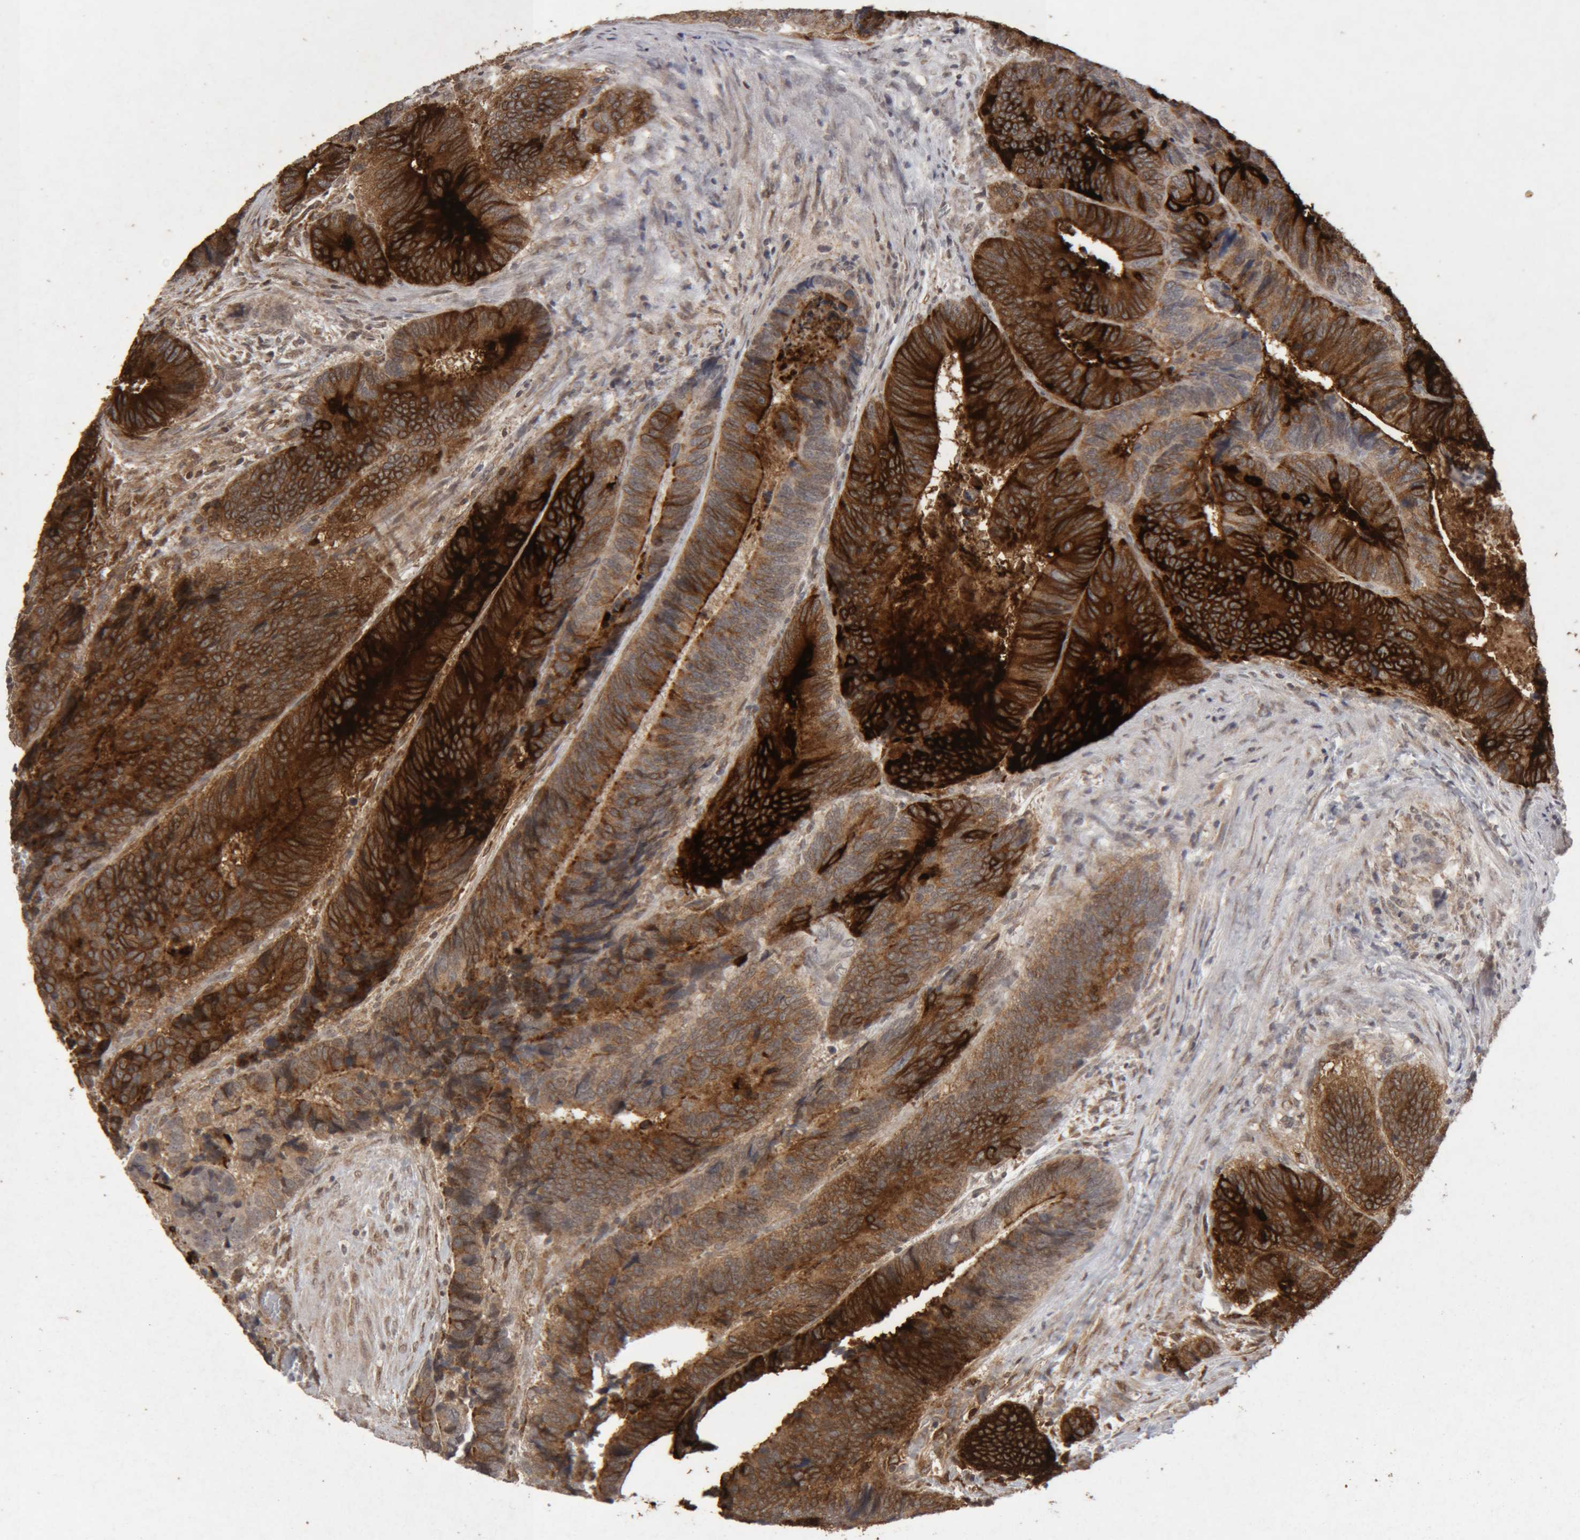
{"staining": {"intensity": "strong", "quantity": ">75%", "location": "cytoplasmic/membranous"}, "tissue": "colorectal cancer", "cell_type": "Tumor cells", "image_type": "cancer", "snomed": [{"axis": "morphology", "description": "Inflammation, NOS"}, {"axis": "morphology", "description": "Adenocarcinoma, NOS"}, {"axis": "topography", "description": "Colon"}], "caption": "Immunohistochemical staining of colorectal cancer shows high levels of strong cytoplasmic/membranous protein staining in approximately >75% of tumor cells. The protein of interest is stained brown, and the nuclei are stained in blue (DAB IHC with brightfield microscopy, high magnification).", "gene": "MEP1A", "patient": {"sex": "male", "age": 72}}